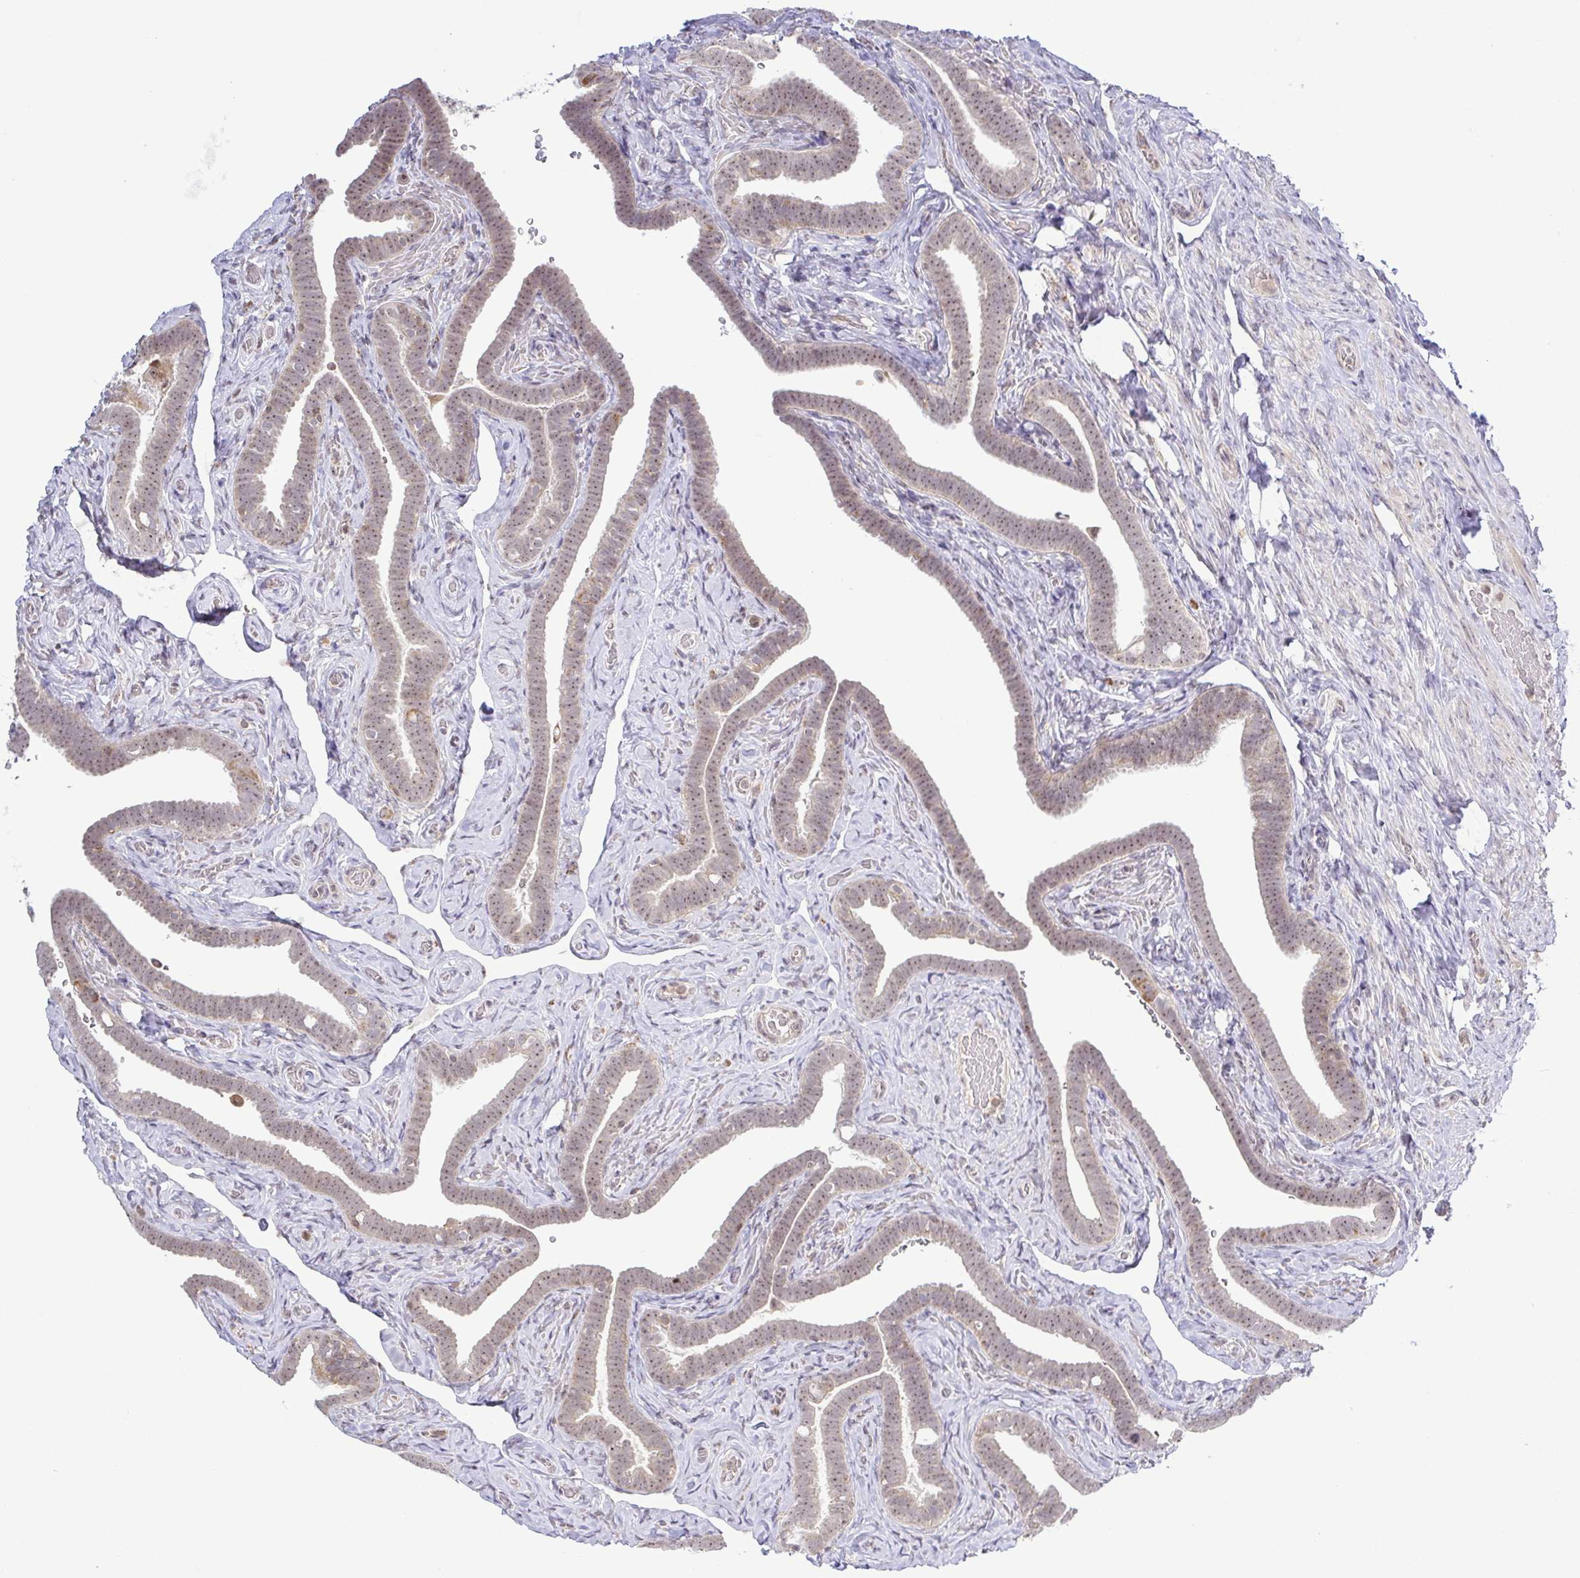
{"staining": {"intensity": "weak", "quantity": "25%-75%", "location": "nuclear"}, "tissue": "fallopian tube", "cell_type": "Glandular cells", "image_type": "normal", "snomed": [{"axis": "morphology", "description": "Normal tissue, NOS"}, {"axis": "topography", "description": "Fallopian tube"}], "caption": "A low amount of weak nuclear positivity is present in approximately 25%-75% of glandular cells in normal fallopian tube.", "gene": "RSL24D1", "patient": {"sex": "female", "age": 69}}